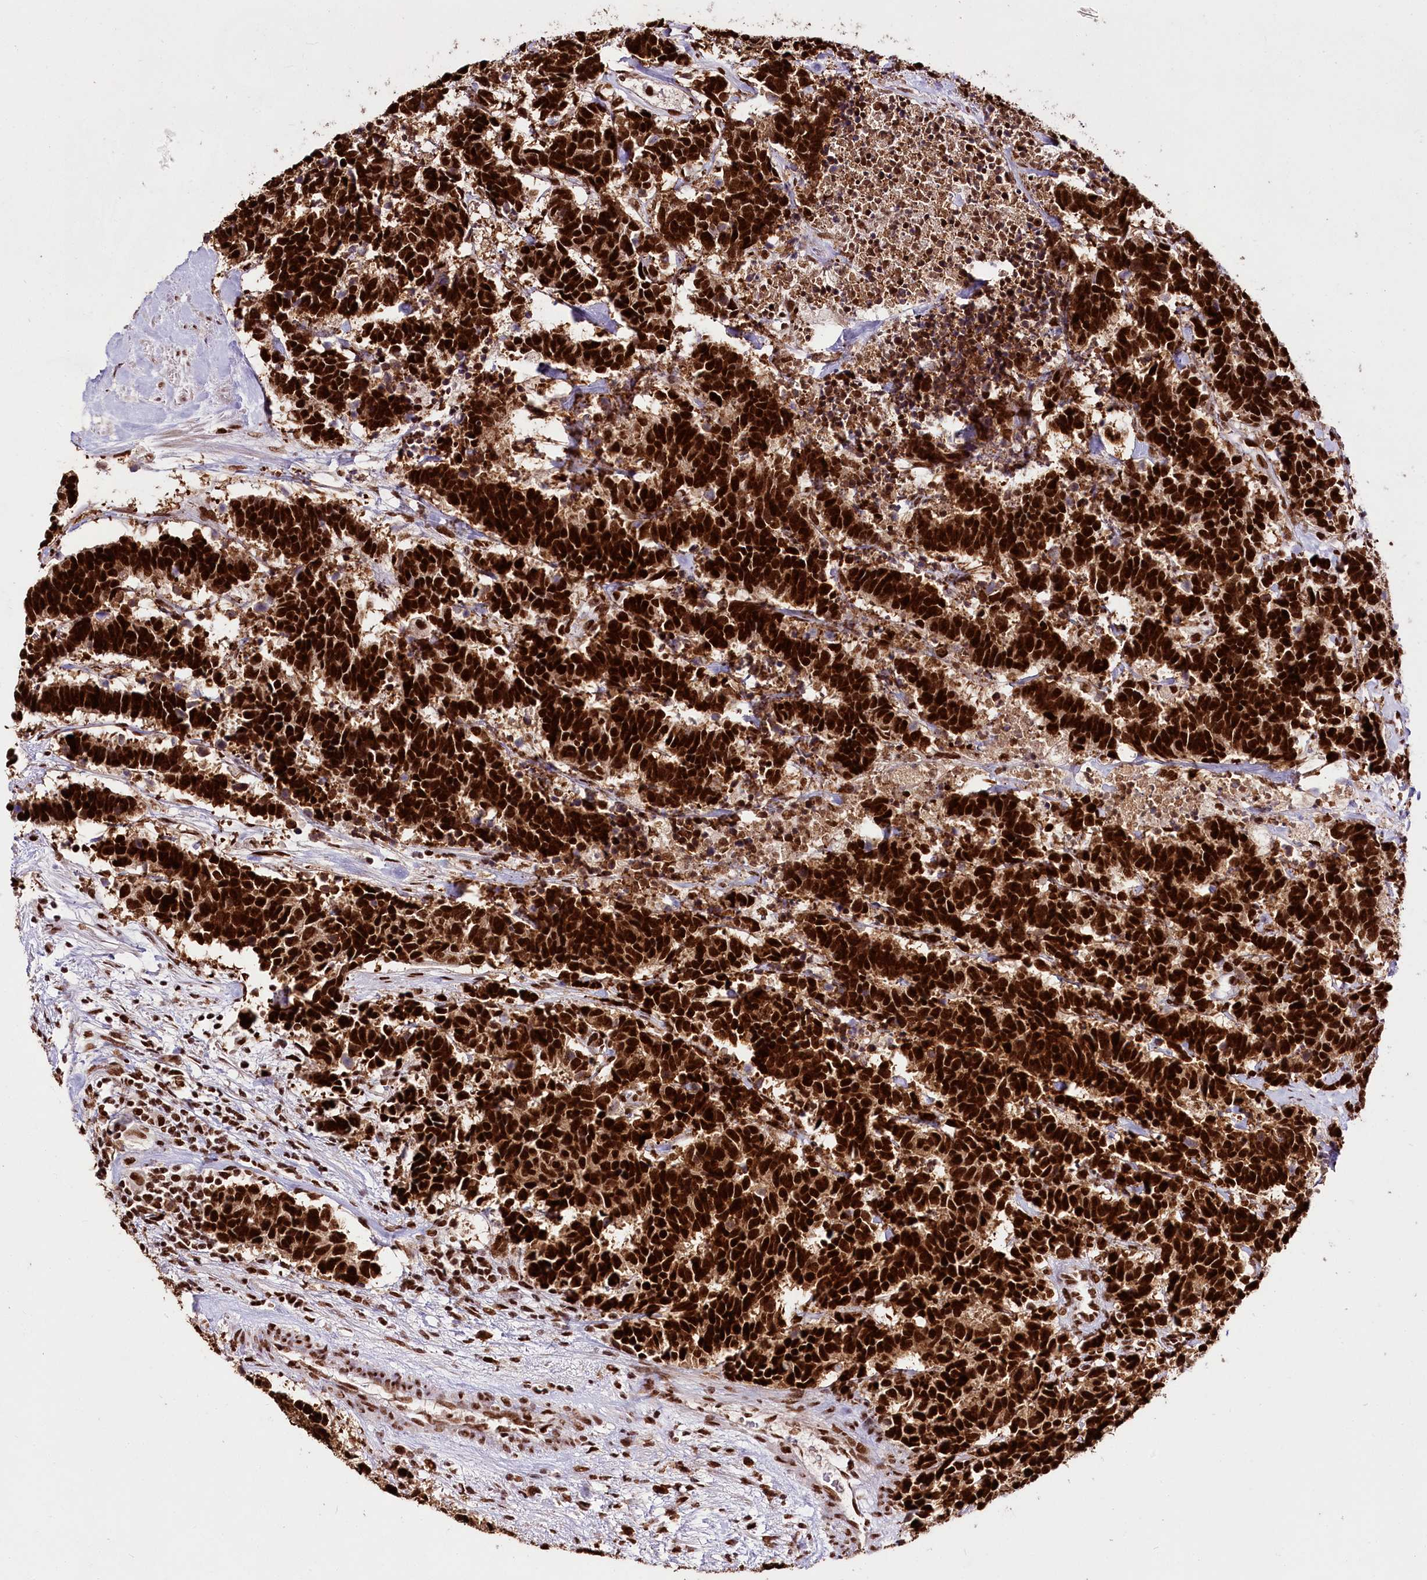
{"staining": {"intensity": "strong", "quantity": ">75%", "location": "nuclear"}, "tissue": "carcinoid", "cell_type": "Tumor cells", "image_type": "cancer", "snomed": [{"axis": "morphology", "description": "Carcinoma, NOS"}, {"axis": "morphology", "description": "Carcinoid, malignant, NOS"}, {"axis": "topography", "description": "Urinary bladder"}], "caption": "This is a micrograph of immunohistochemistry (IHC) staining of carcinoid, which shows strong expression in the nuclear of tumor cells.", "gene": "SMARCE1", "patient": {"sex": "male", "age": 57}}